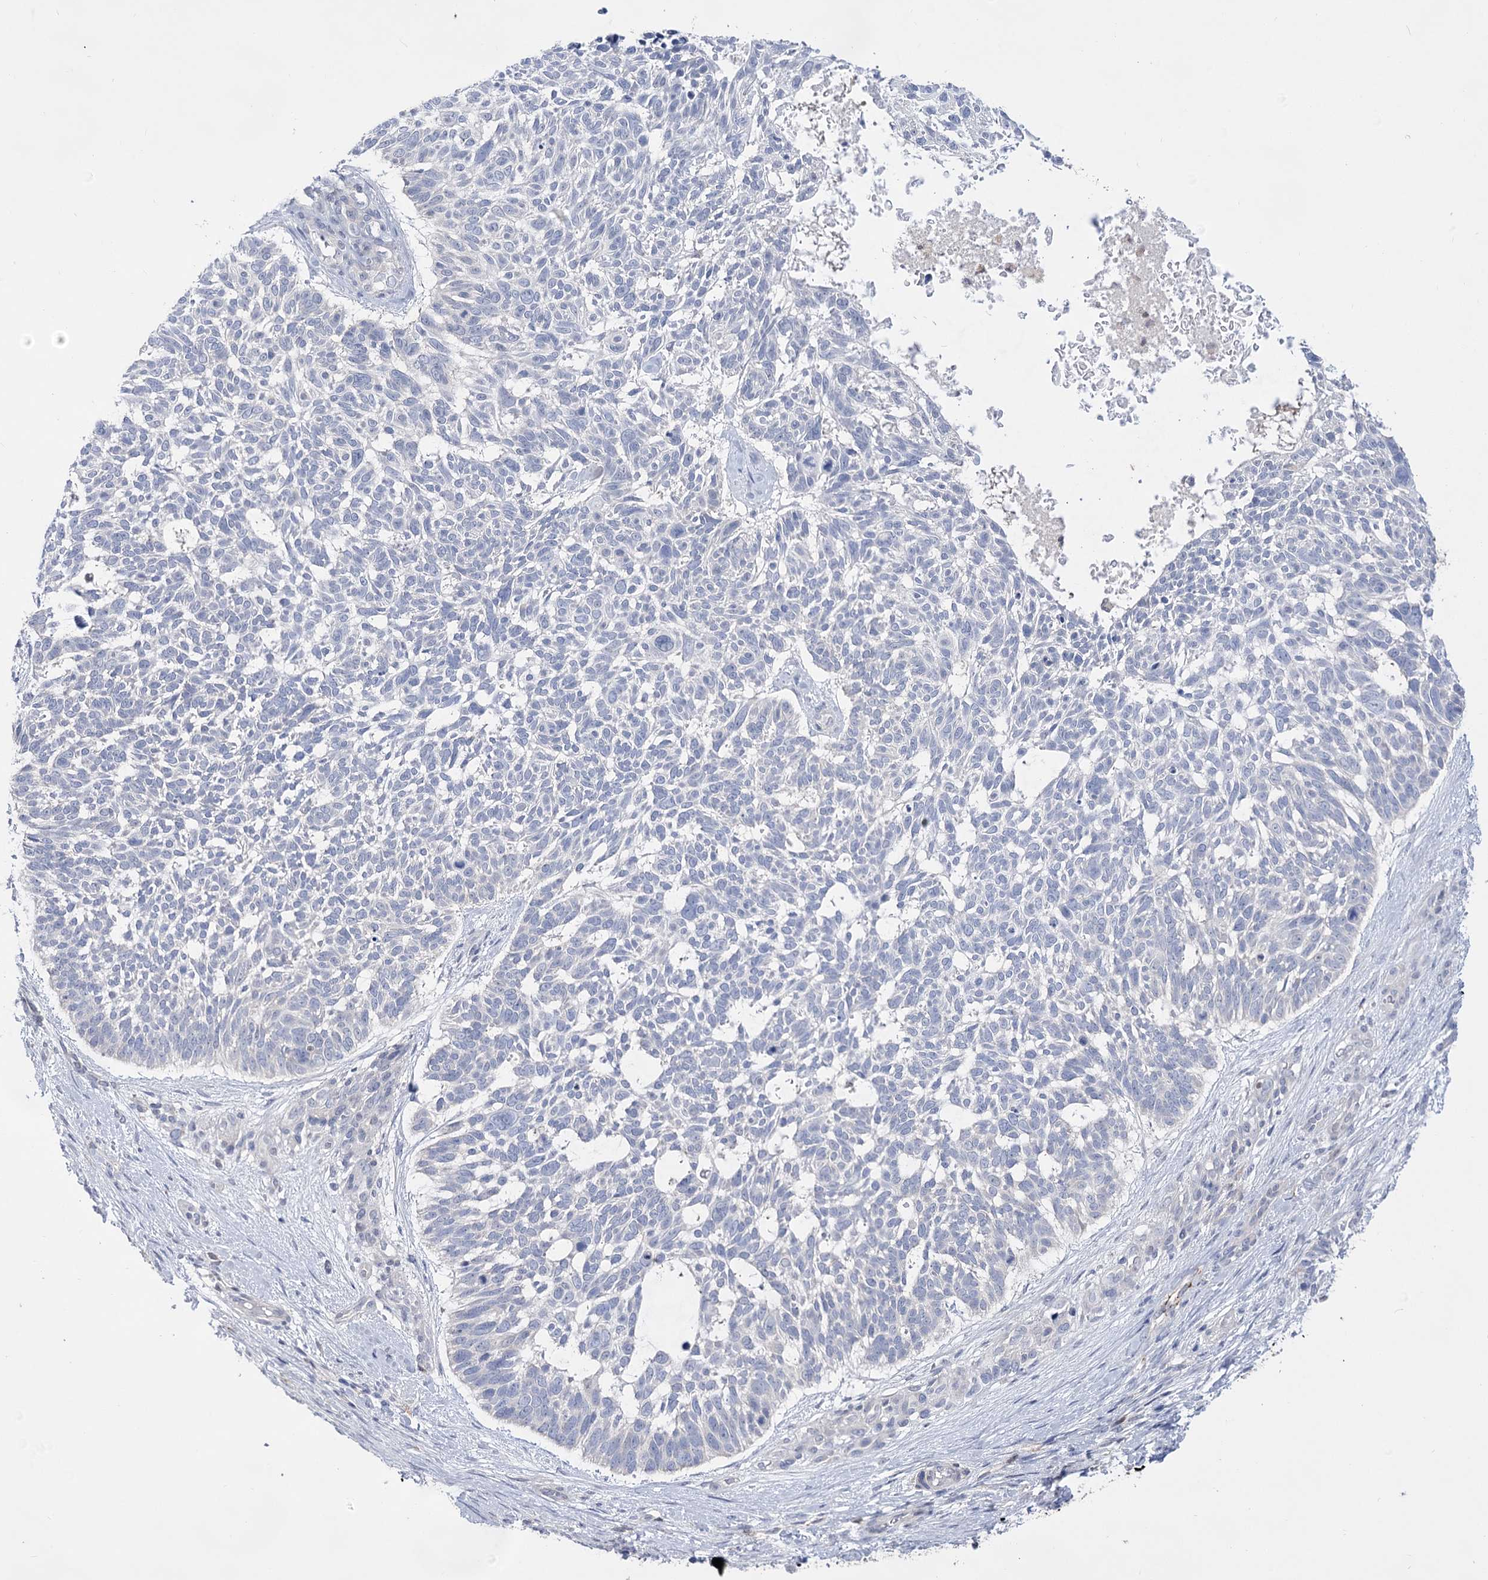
{"staining": {"intensity": "negative", "quantity": "none", "location": "none"}, "tissue": "skin cancer", "cell_type": "Tumor cells", "image_type": "cancer", "snomed": [{"axis": "morphology", "description": "Basal cell carcinoma"}, {"axis": "topography", "description": "Skin"}], "caption": "Tumor cells are negative for protein expression in human basal cell carcinoma (skin).", "gene": "SIAE", "patient": {"sex": "male", "age": 88}}